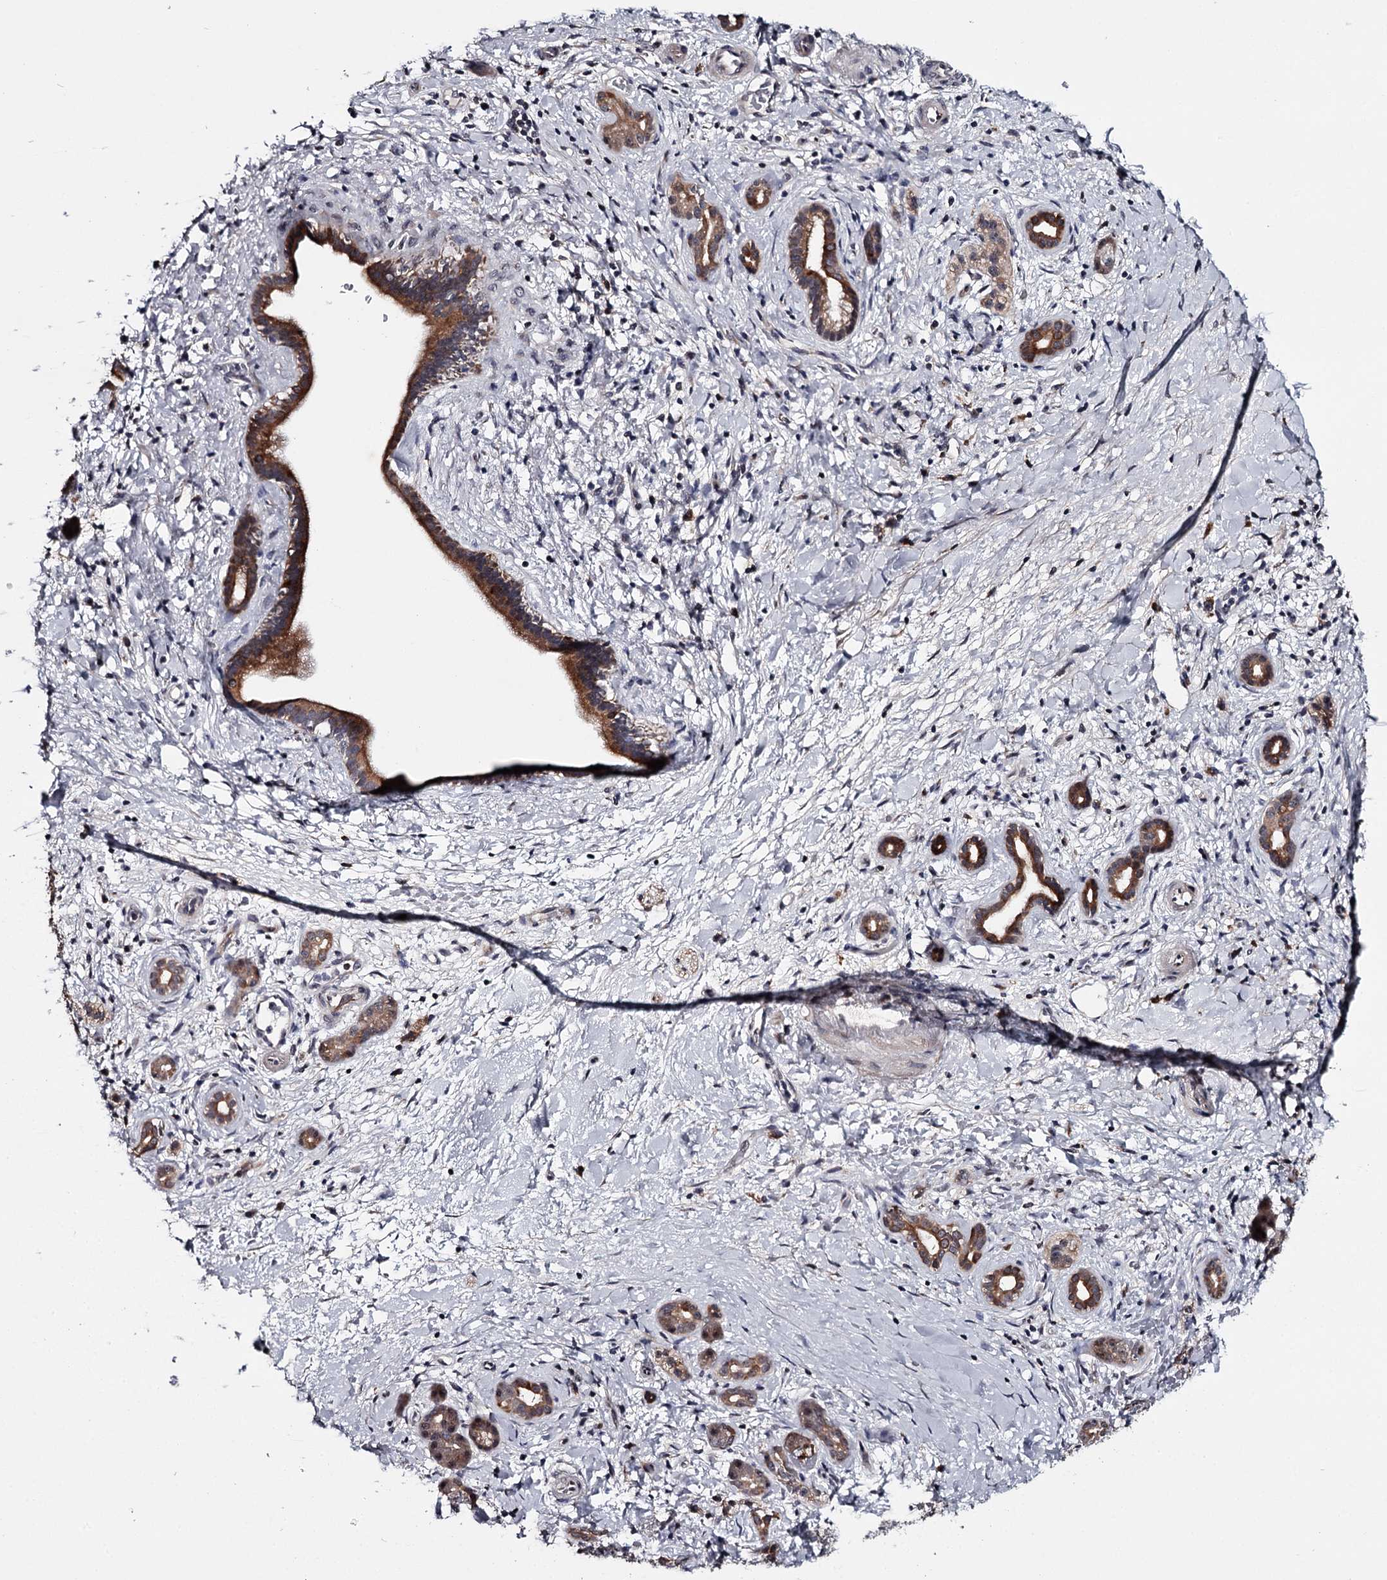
{"staining": {"intensity": "moderate", "quantity": ">75%", "location": "cytoplasmic/membranous"}, "tissue": "pancreatic cancer", "cell_type": "Tumor cells", "image_type": "cancer", "snomed": [{"axis": "morphology", "description": "Normal tissue, NOS"}, {"axis": "morphology", "description": "Adenocarcinoma, NOS"}, {"axis": "topography", "description": "Pancreas"}, {"axis": "topography", "description": "Peripheral nerve tissue"}], "caption": "Moderate cytoplasmic/membranous protein staining is seen in about >75% of tumor cells in pancreatic adenocarcinoma.", "gene": "GTSF1", "patient": {"sex": "female", "age": 77}}